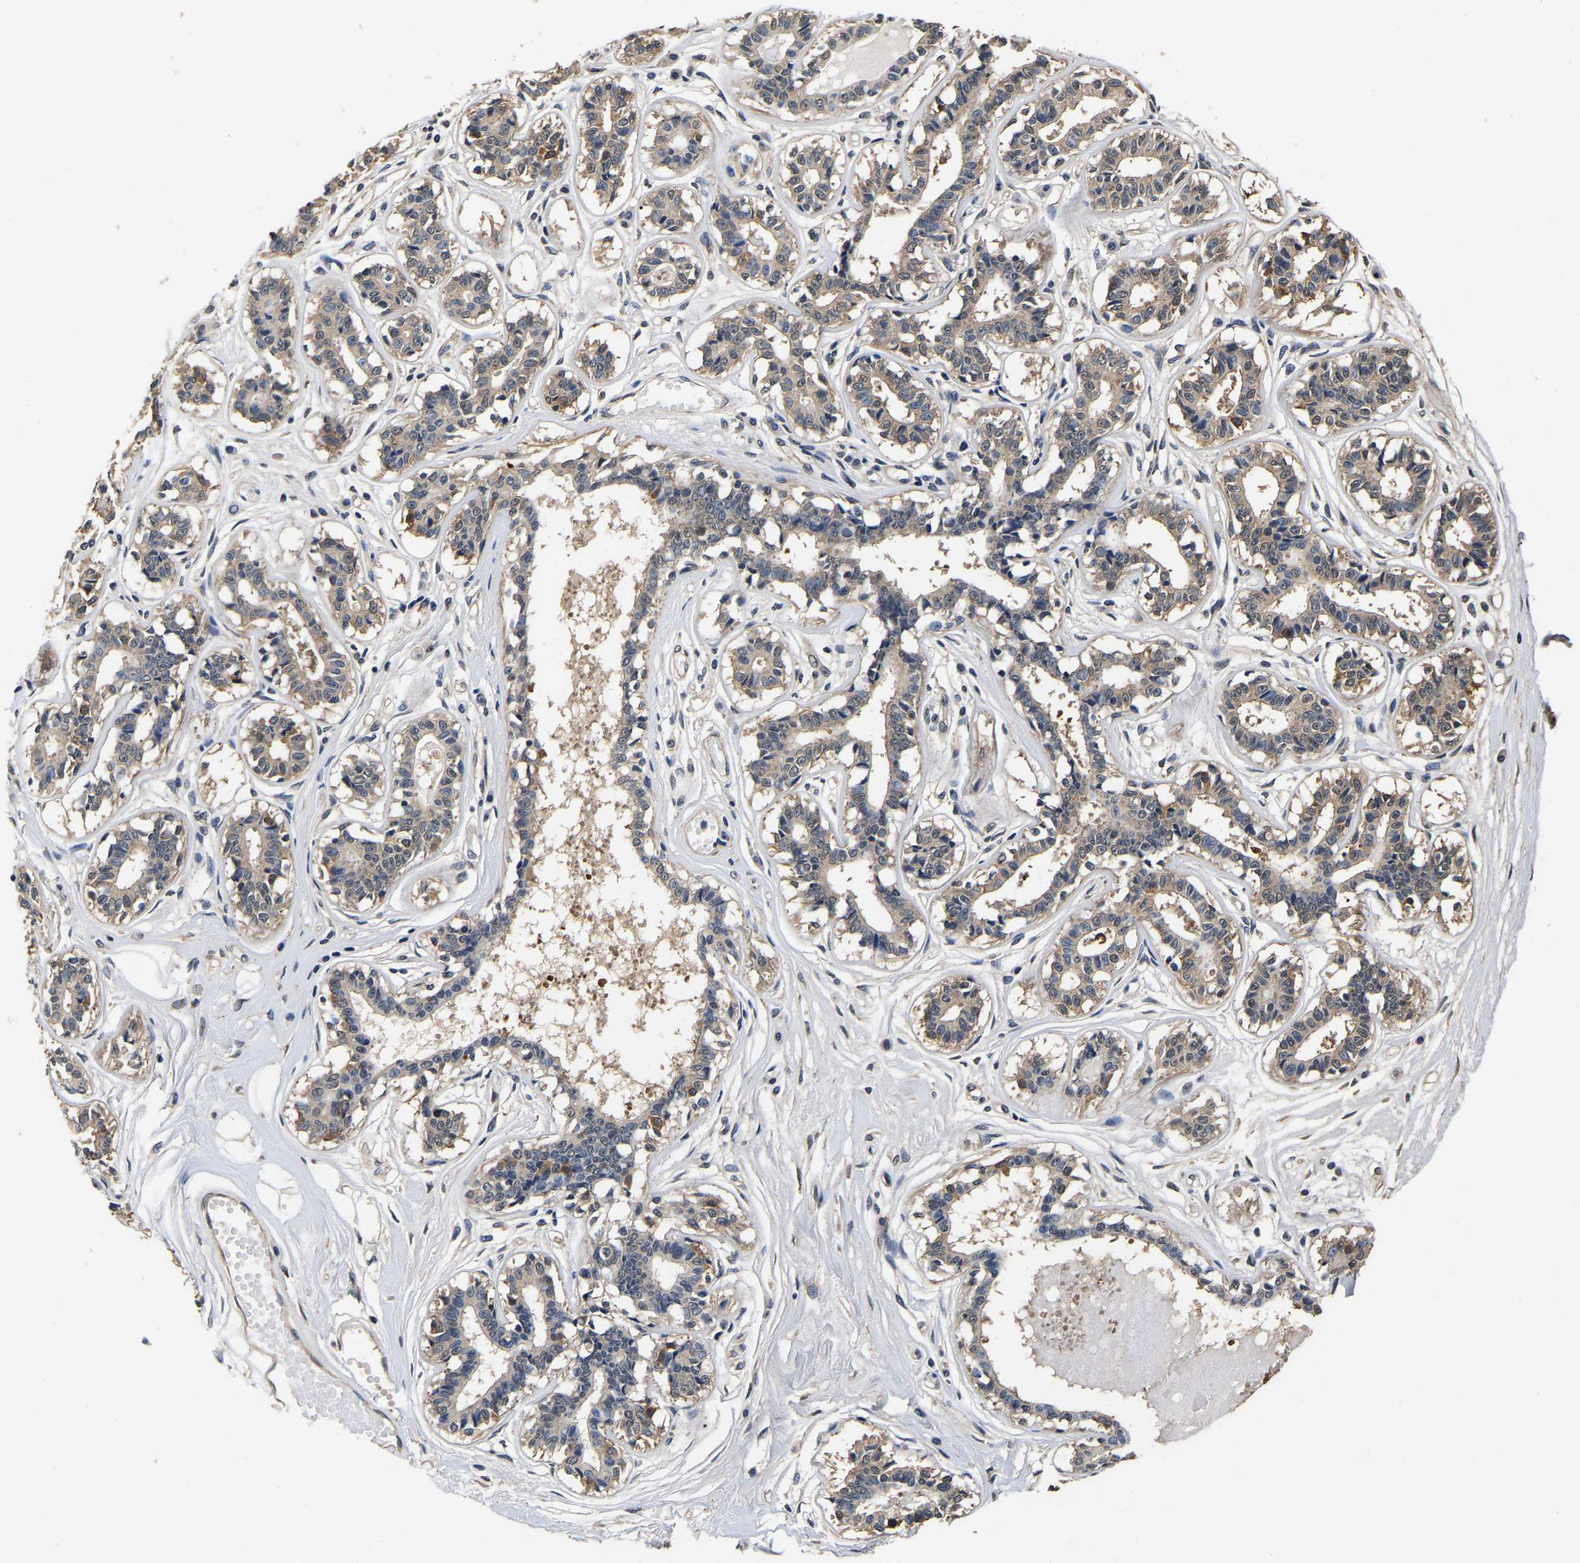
{"staining": {"intensity": "negative", "quantity": "none", "location": "none"}, "tissue": "breast", "cell_type": "Adipocytes", "image_type": "normal", "snomed": [{"axis": "morphology", "description": "Normal tissue, NOS"}, {"axis": "topography", "description": "Breast"}], "caption": "DAB (3,3'-diaminobenzidine) immunohistochemical staining of unremarkable human breast shows no significant positivity in adipocytes.", "gene": "RUVBL1", "patient": {"sex": "female", "age": 45}}